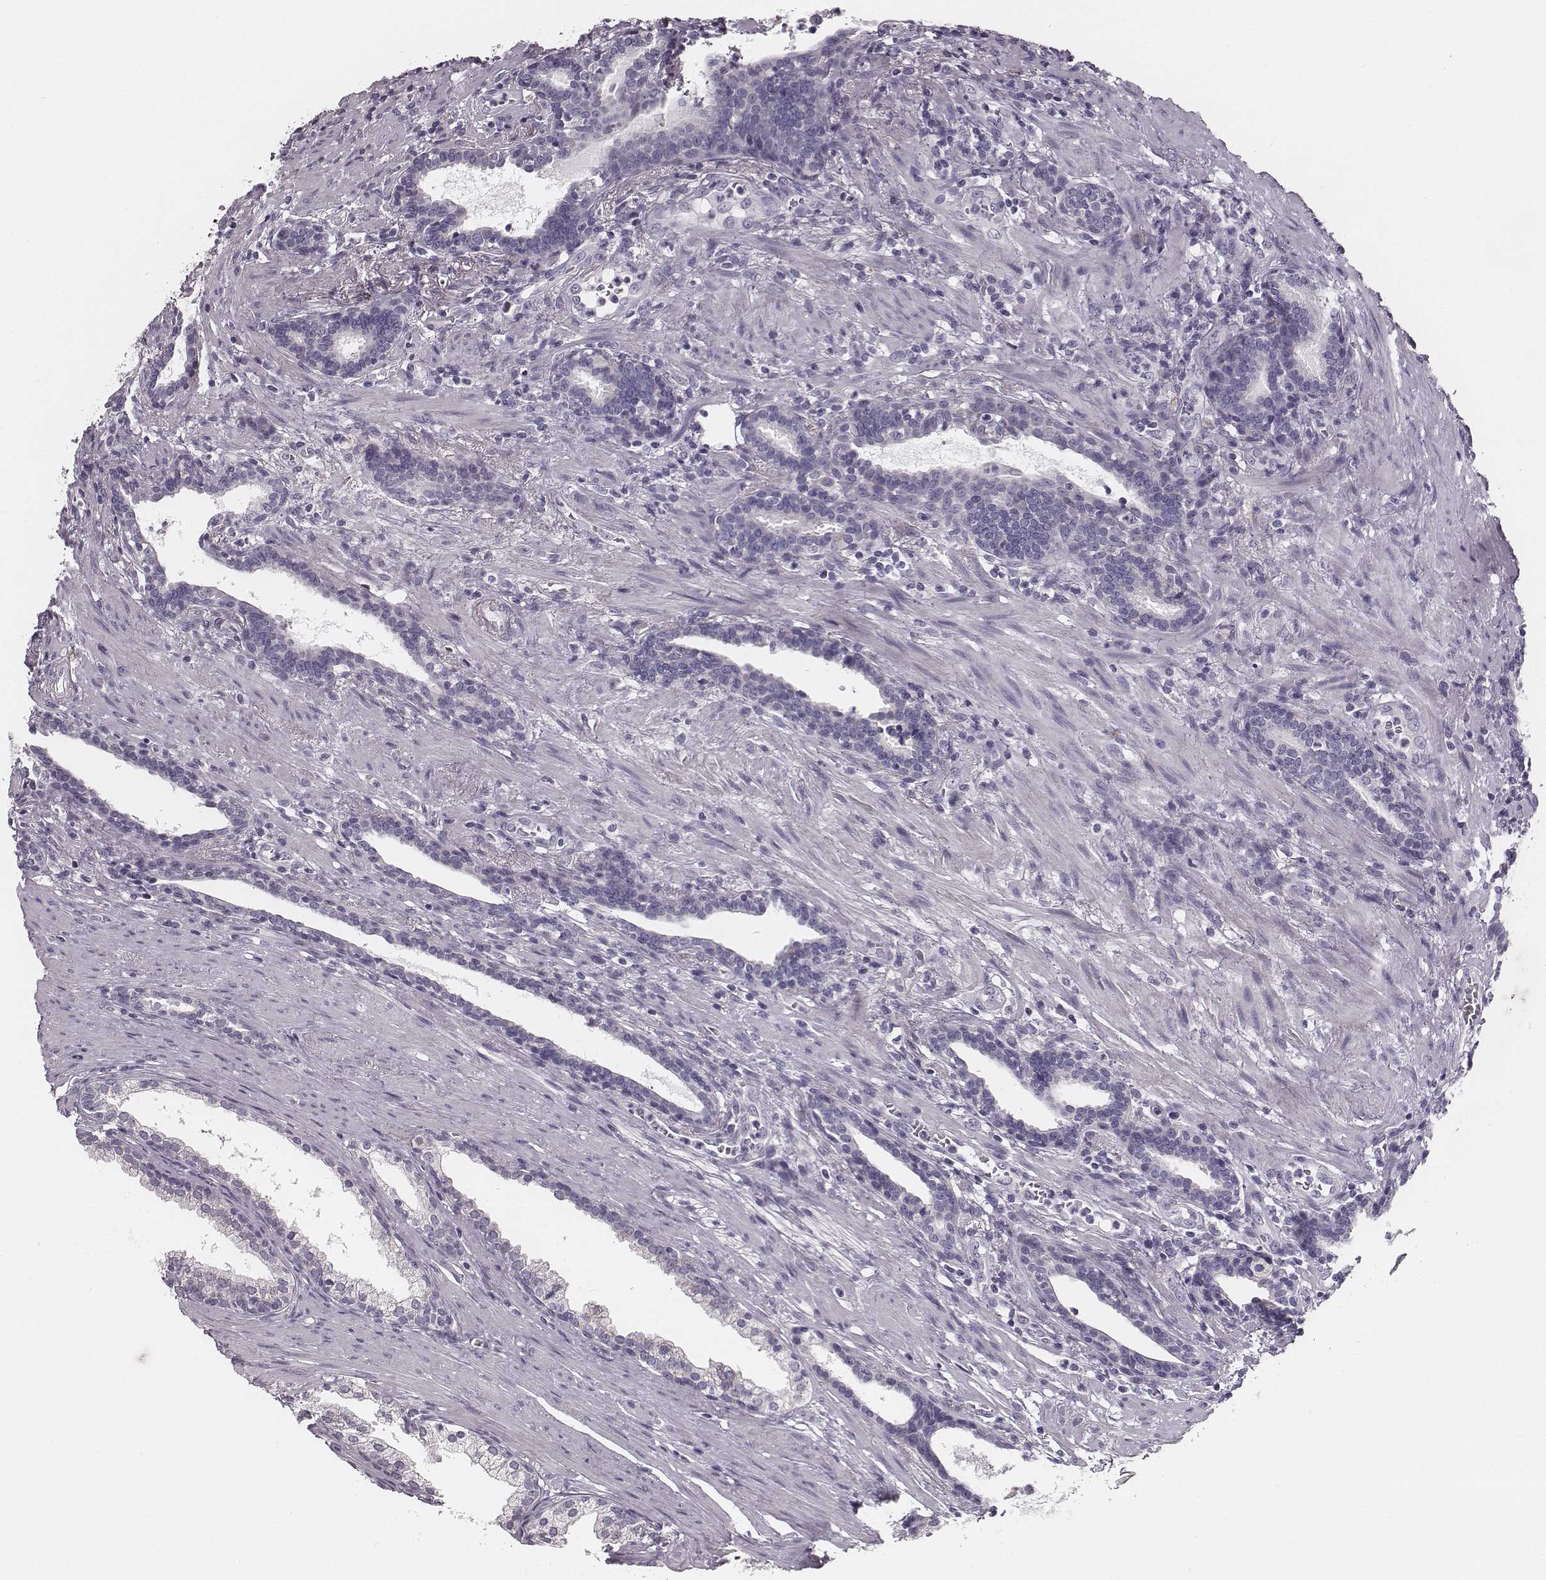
{"staining": {"intensity": "negative", "quantity": "none", "location": "none"}, "tissue": "prostate cancer", "cell_type": "Tumor cells", "image_type": "cancer", "snomed": [{"axis": "morphology", "description": "Adenocarcinoma, NOS"}, {"axis": "topography", "description": "Prostate"}], "caption": "Tumor cells show no significant positivity in prostate adenocarcinoma. (Stains: DAB immunohistochemistry (IHC) with hematoxylin counter stain, Microscopy: brightfield microscopy at high magnification).", "gene": "UBL4B", "patient": {"sex": "male", "age": 66}}